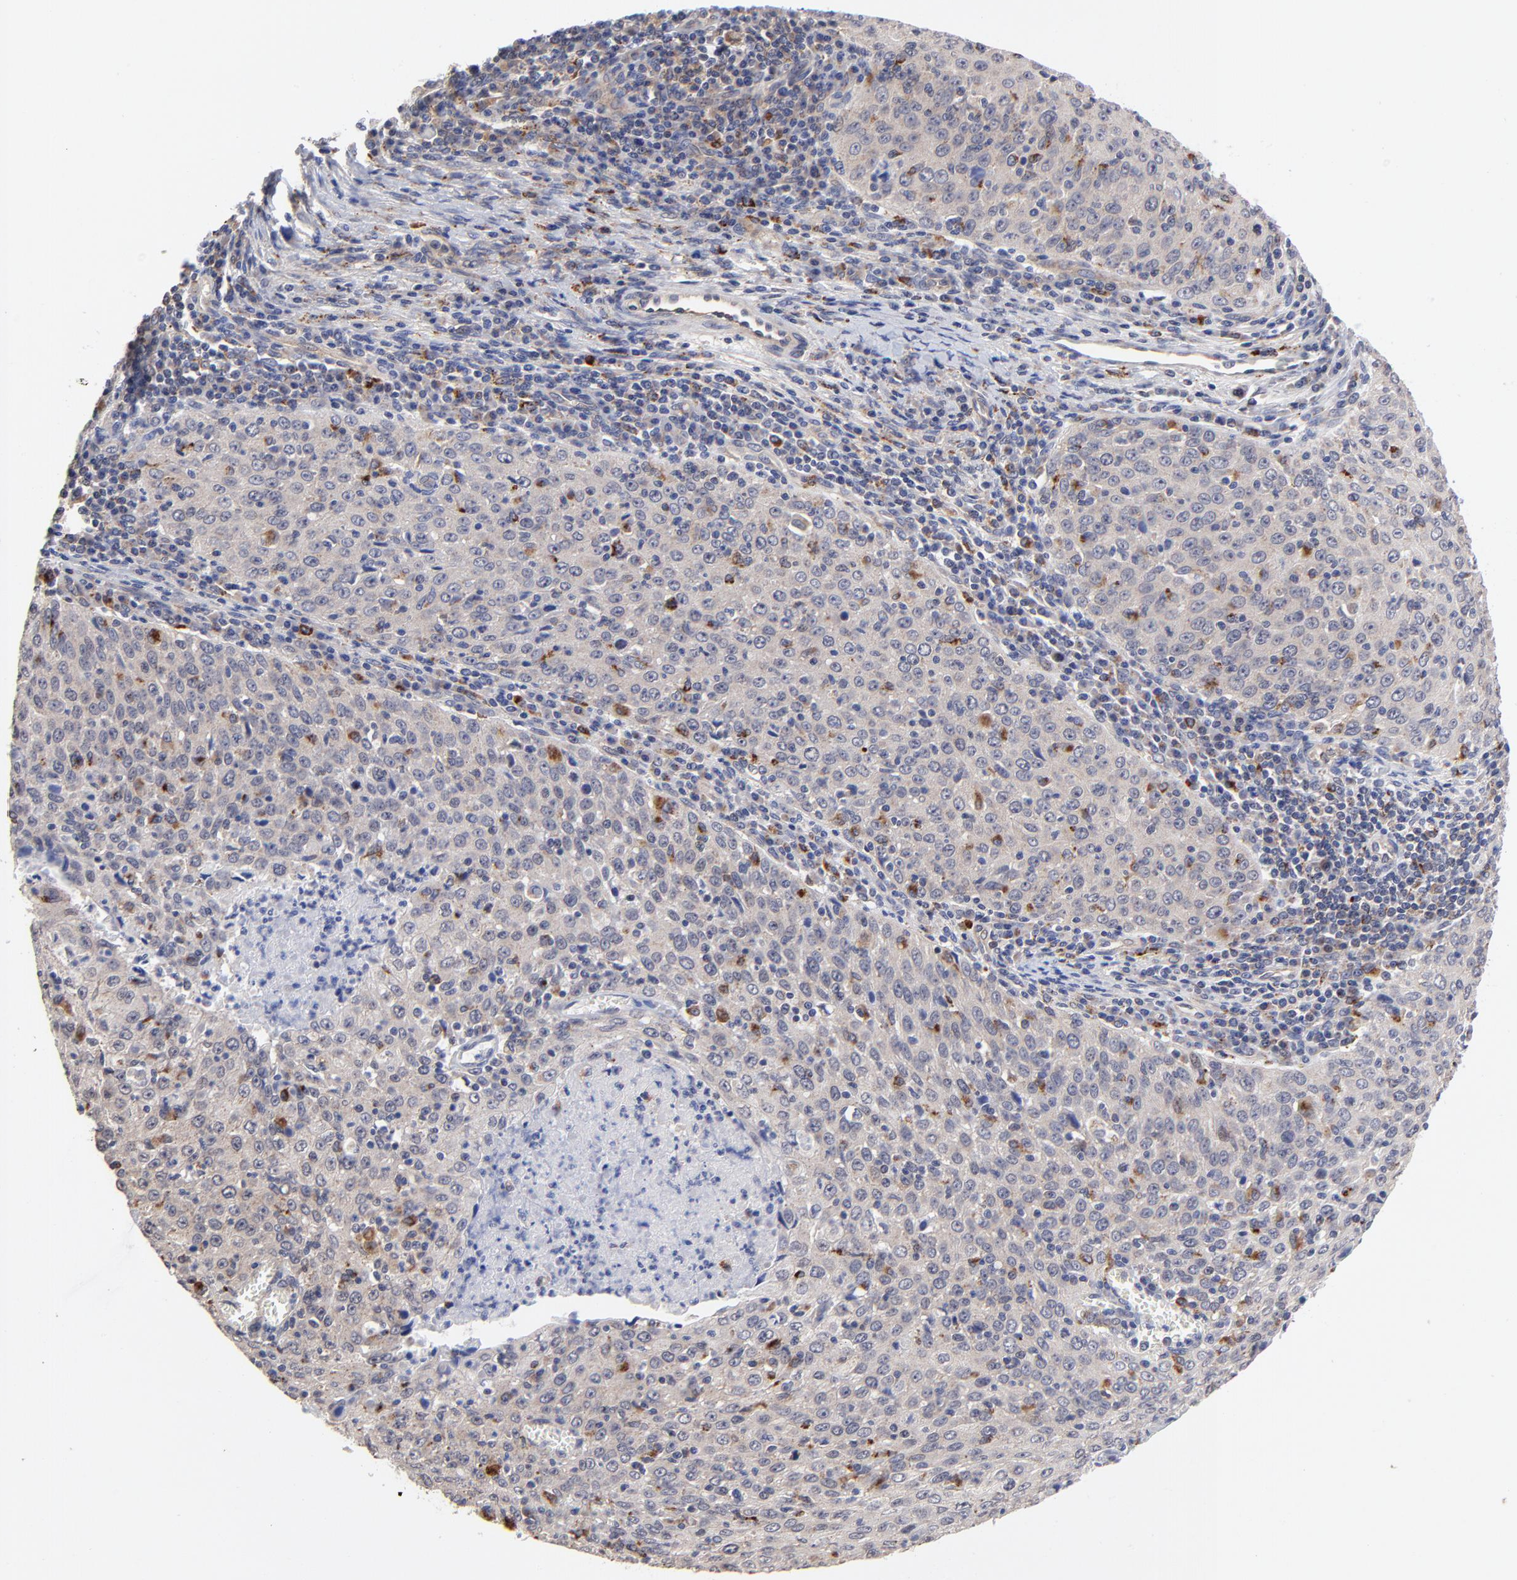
{"staining": {"intensity": "moderate", "quantity": "<25%", "location": "cytoplasmic/membranous"}, "tissue": "cervical cancer", "cell_type": "Tumor cells", "image_type": "cancer", "snomed": [{"axis": "morphology", "description": "Squamous cell carcinoma, NOS"}, {"axis": "topography", "description": "Cervix"}], "caption": "Immunohistochemical staining of human squamous cell carcinoma (cervical) demonstrates low levels of moderate cytoplasmic/membranous expression in about <25% of tumor cells.", "gene": "PDE4B", "patient": {"sex": "female", "age": 27}}